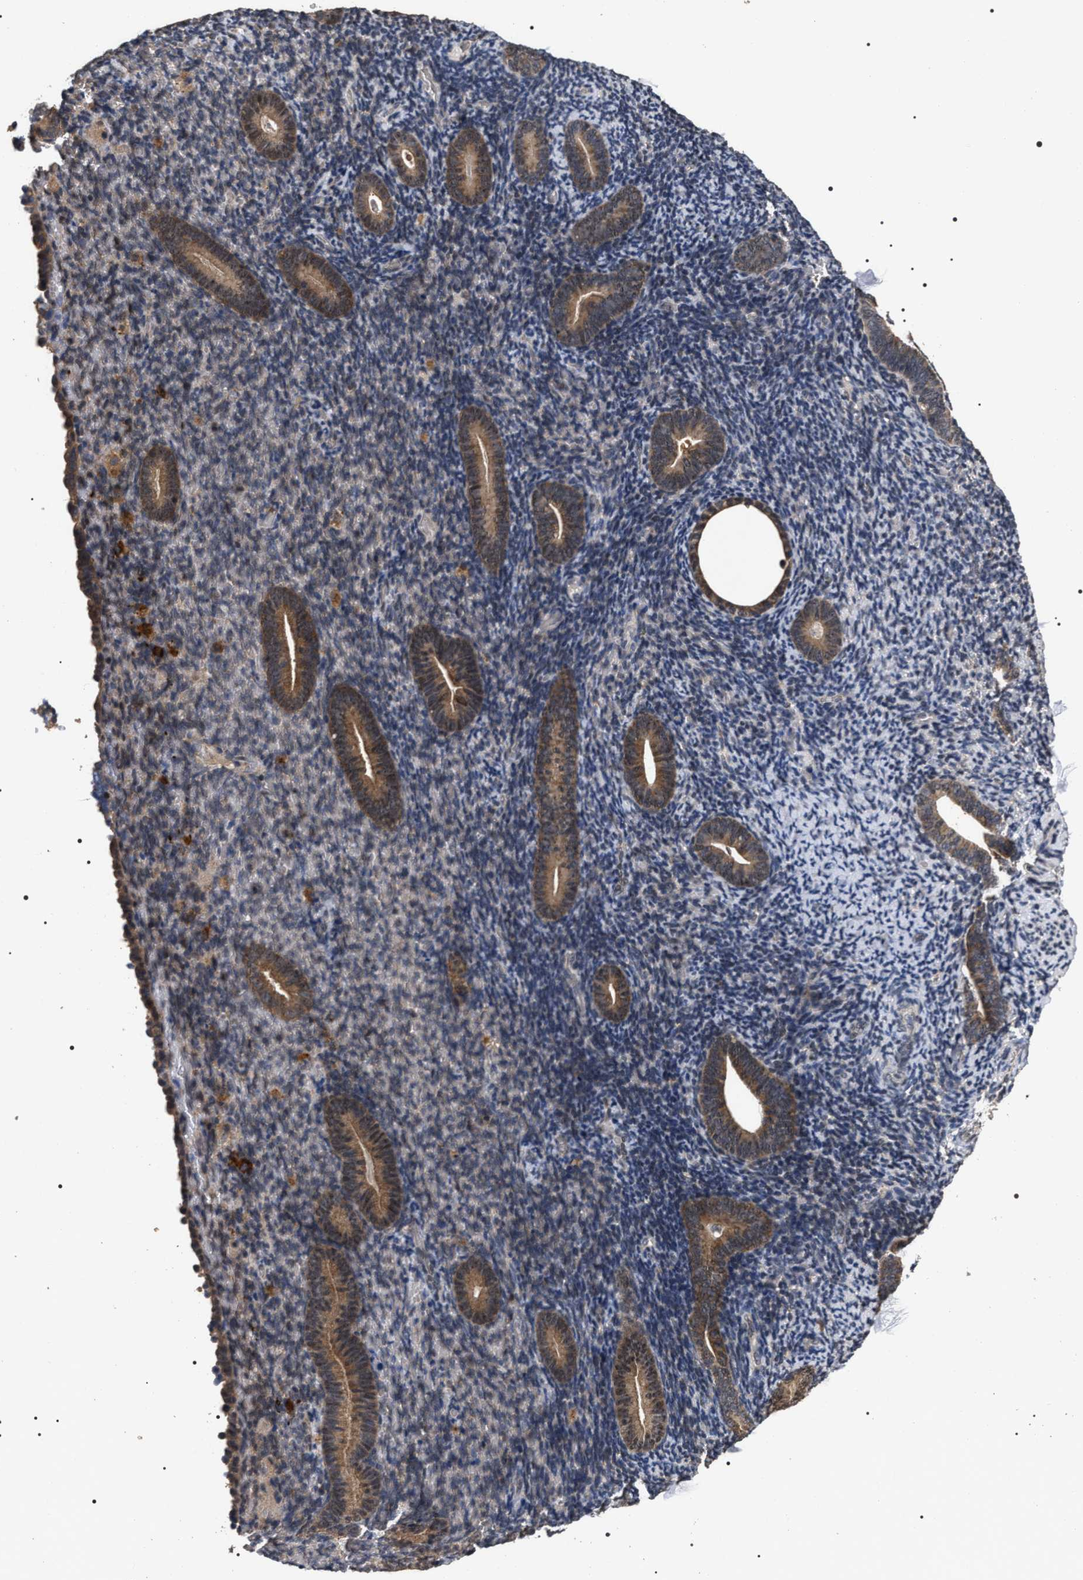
{"staining": {"intensity": "weak", "quantity": "<25%", "location": "cytoplasmic/membranous"}, "tissue": "endometrium", "cell_type": "Cells in endometrial stroma", "image_type": "normal", "snomed": [{"axis": "morphology", "description": "Normal tissue, NOS"}, {"axis": "topography", "description": "Endometrium"}], "caption": "High power microscopy image of an immunohistochemistry image of unremarkable endometrium, revealing no significant positivity in cells in endometrial stroma.", "gene": "UPF3A", "patient": {"sex": "female", "age": 51}}